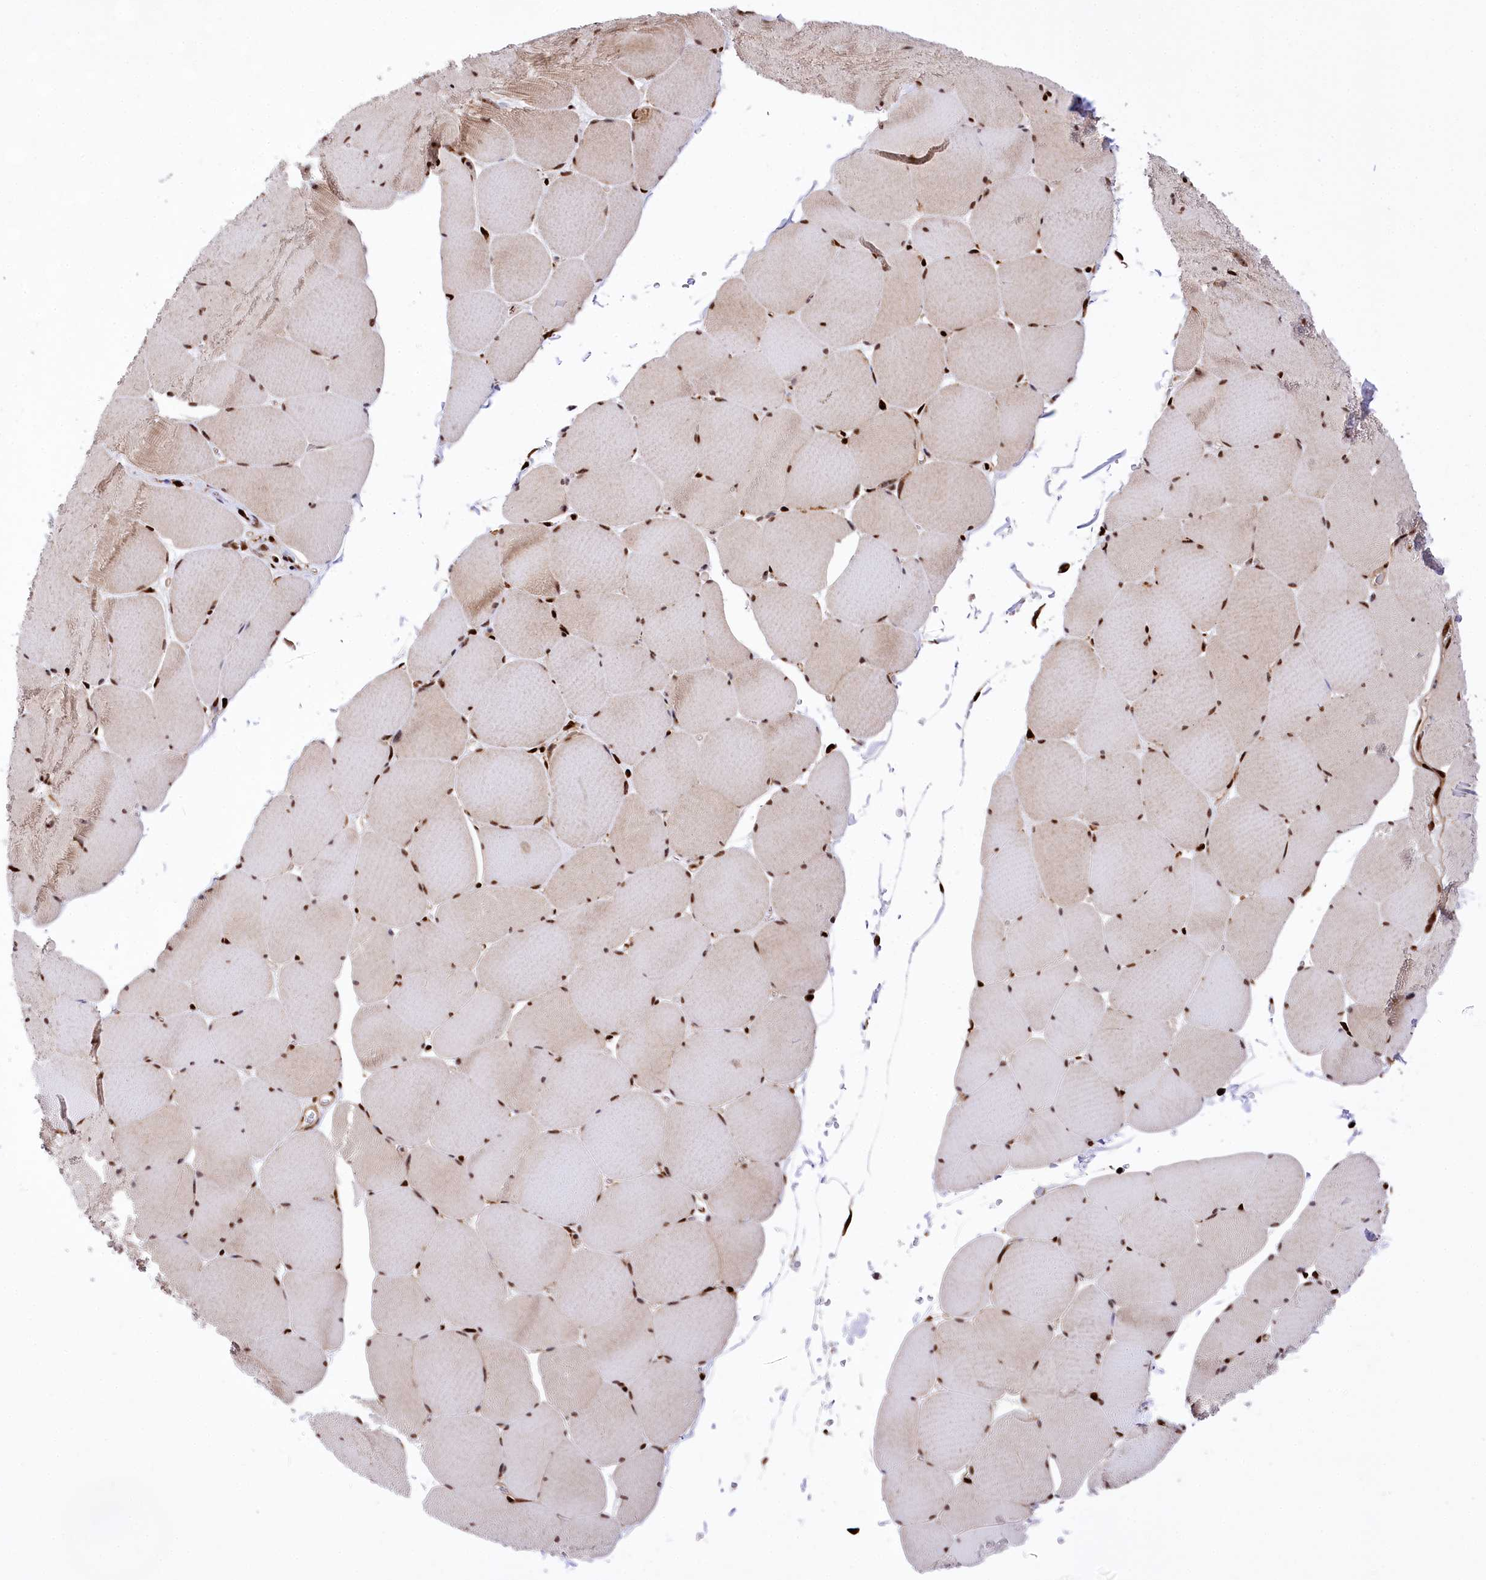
{"staining": {"intensity": "strong", "quantity": ">75%", "location": "cytoplasmic/membranous,nuclear"}, "tissue": "skeletal muscle", "cell_type": "Myocytes", "image_type": "normal", "snomed": [{"axis": "morphology", "description": "Normal tissue, NOS"}, {"axis": "topography", "description": "Skeletal muscle"}, {"axis": "topography", "description": "Head-Neck"}], "caption": "An IHC micrograph of benign tissue is shown. Protein staining in brown shows strong cytoplasmic/membranous,nuclear positivity in skeletal muscle within myocytes. The staining was performed using DAB, with brown indicating positive protein expression. Nuclei are stained blue with hematoxylin.", "gene": "FIGN", "patient": {"sex": "male", "age": 66}}